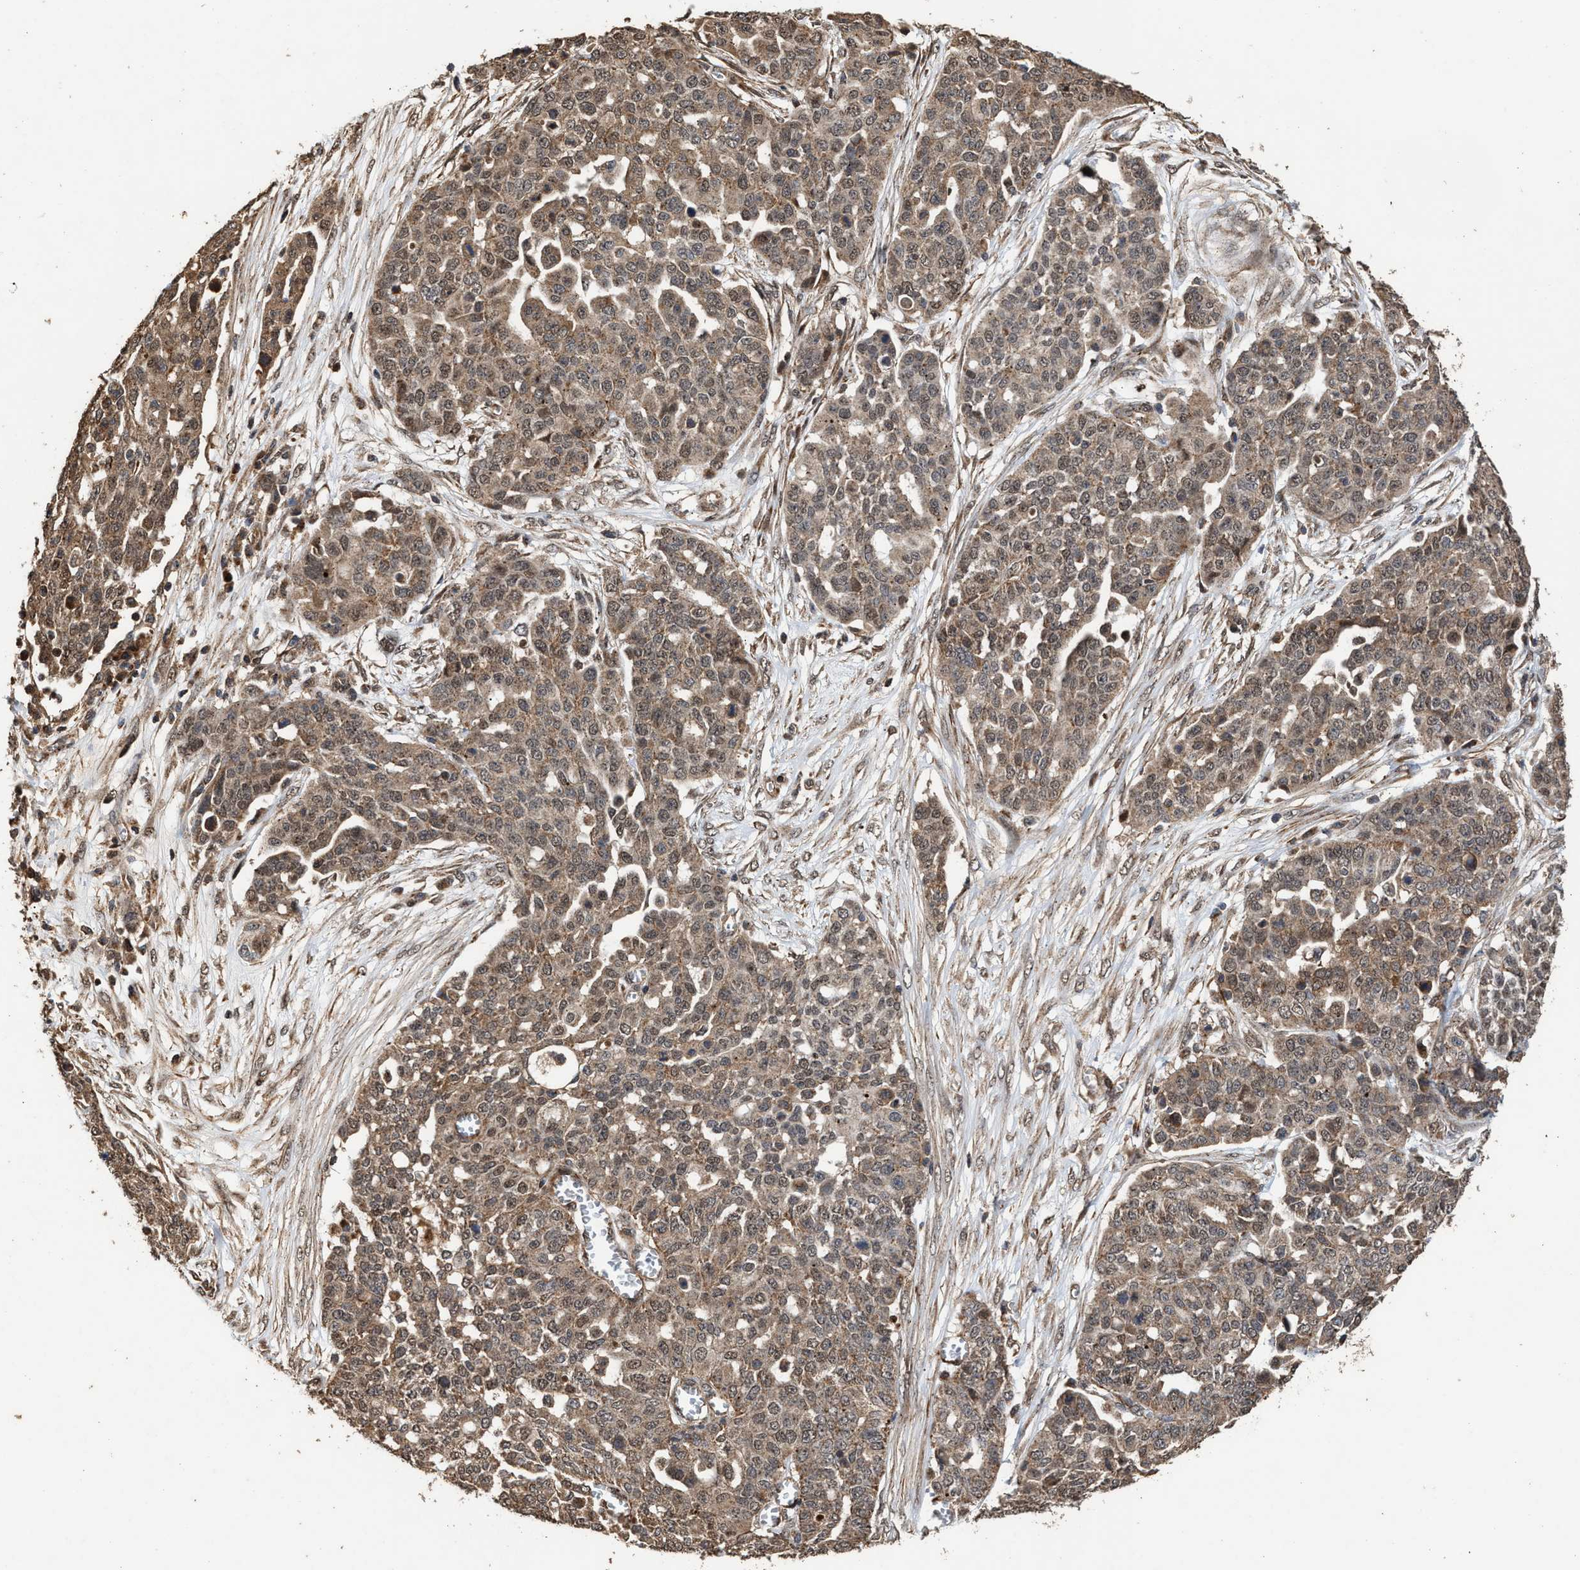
{"staining": {"intensity": "moderate", "quantity": ">75%", "location": "cytoplasmic/membranous,nuclear"}, "tissue": "ovarian cancer", "cell_type": "Tumor cells", "image_type": "cancer", "snomed": [{"axis": "morphology", "description": "Cystadenocarcinoma, serous, NOS"}, {"axis": "topography", "description": "Soft tissue"}, {"axis": "topography", "description": "Ovary"}], "caption": "Serous cystadenocarcinoma (ovarian) tissue demonstrates moderate cytoplasmic/membranous and nuclear staining in about >75% of tumor cells, visualized by immunohistochemistry. (DAB (3,3'-diaminobenzidine) = brown stain, brightfield microscopy at high magnification).", "gene": "ZNHIT6", "patient": {"sex": "female", "age": 57}}